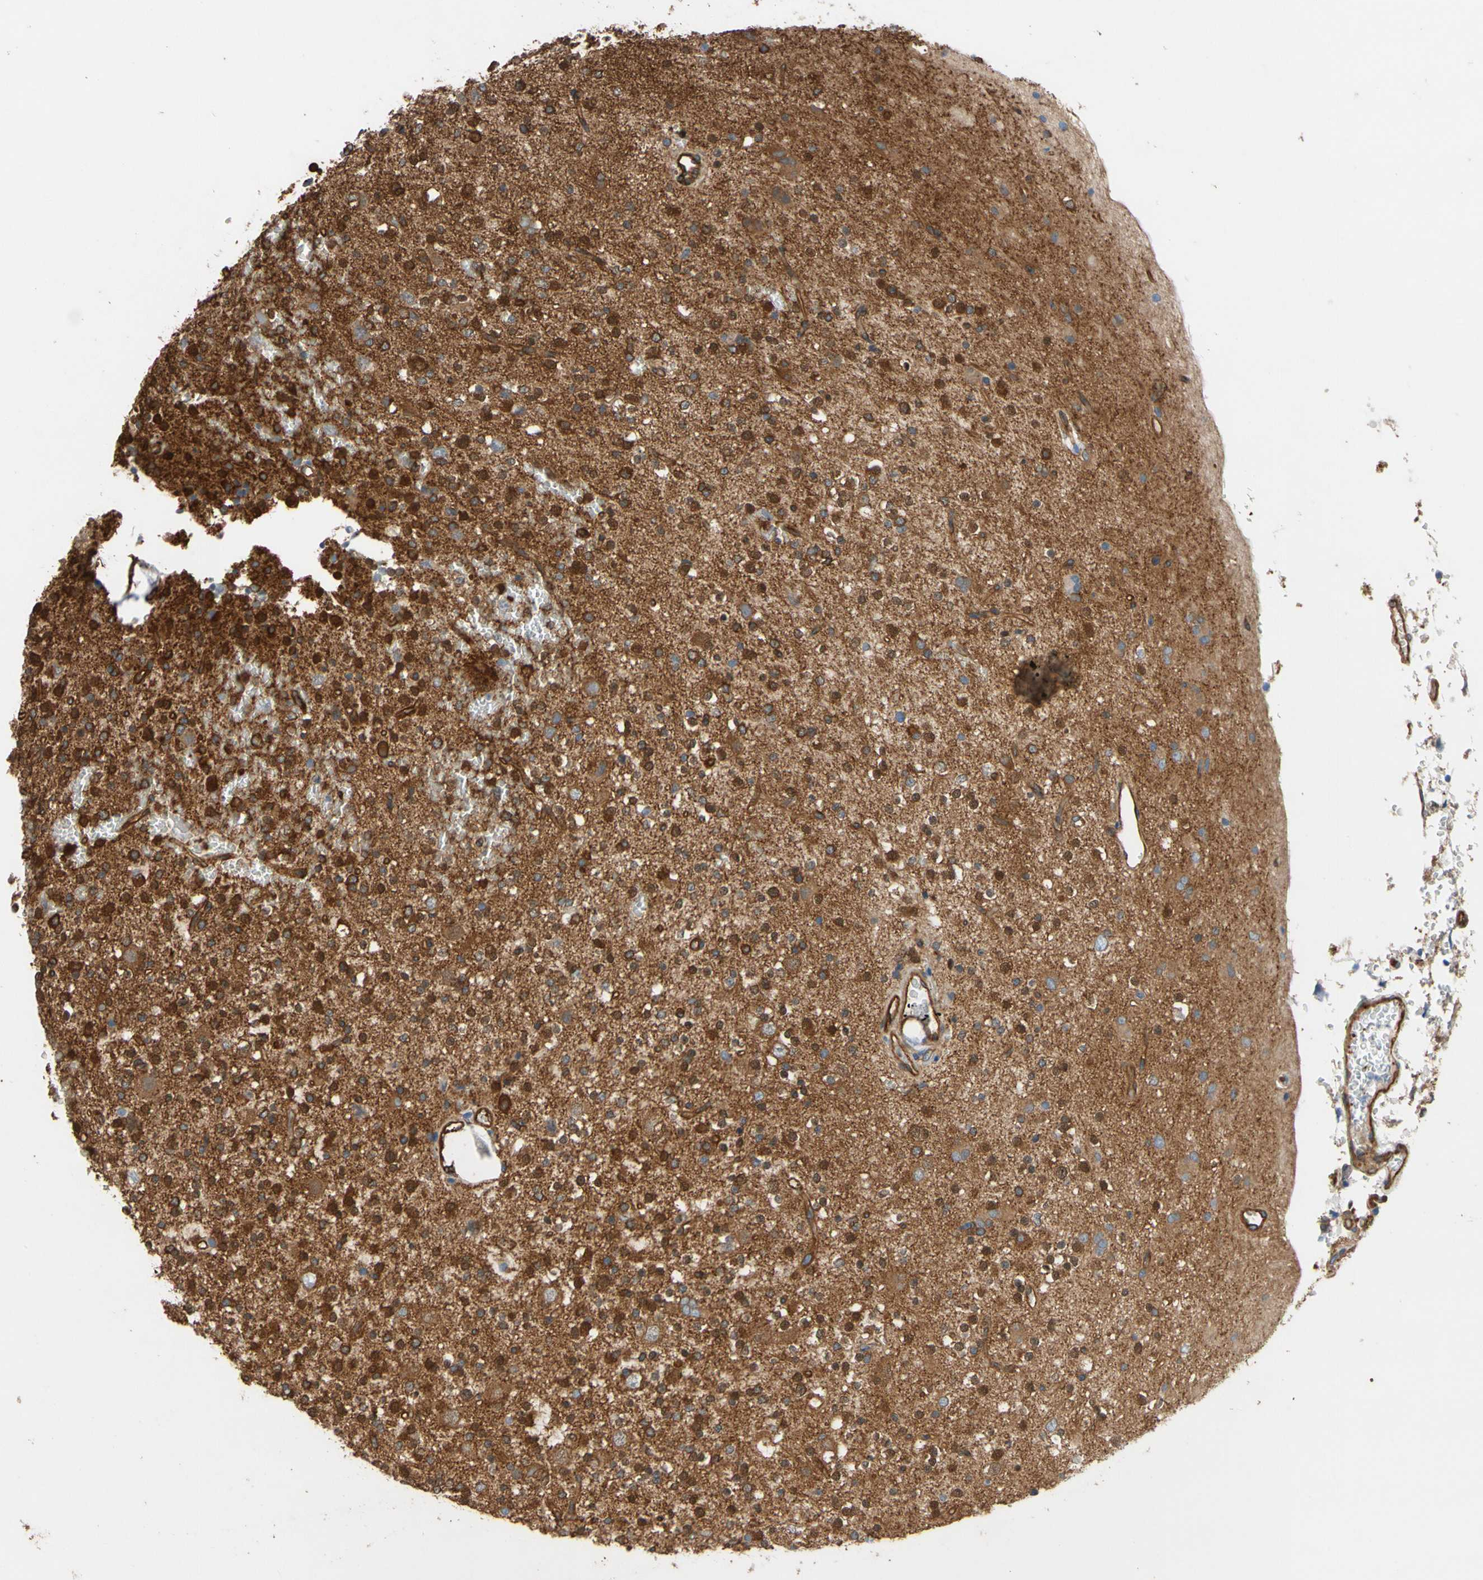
{"staining": {"intensity": "strong", "quantity": ">75%", "location": "cytoplasmic/membranous"}, "tissue": "glioma", "cell_type": "Tumor cells", "image_type": "cancer", "snomed": [{"axis": "morphology", "description": "Glioma, malignant, High grade"}, {"axis": "topography", "description": "Brain"}], "caption": "Protein staining of malignant high-grade glioma tissue exhibits strong cytoplasmic/membranous staining in approximately >75% of tumor cells.", "gene": "CTTNBP2", "patient": {"sex": "male", "age": 47}}